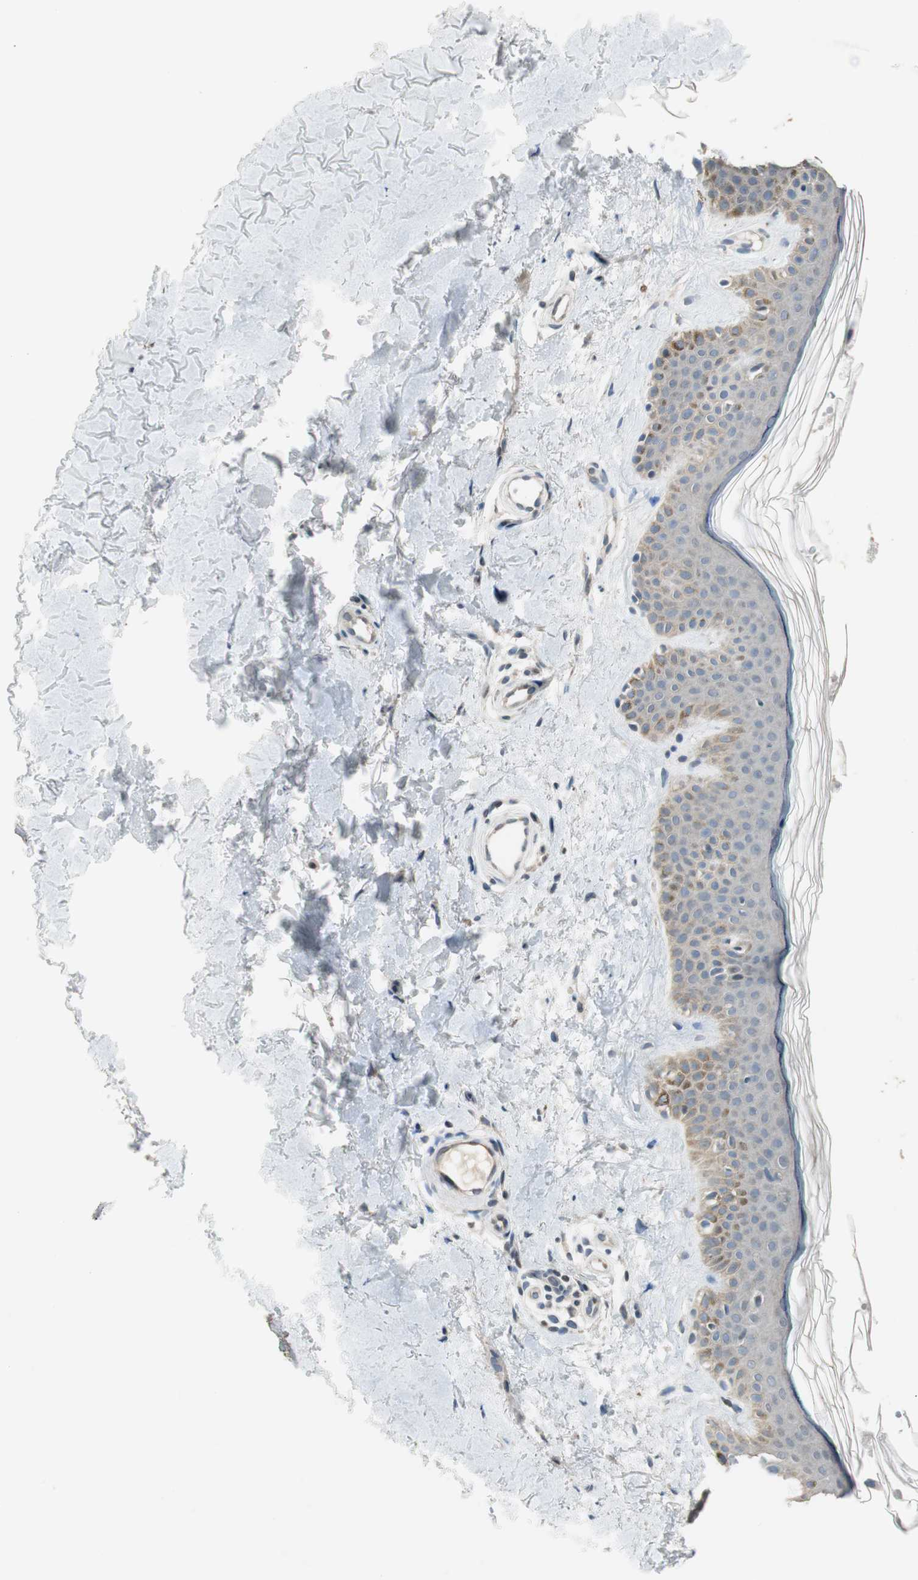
{"staining": {"intensity": "weak", "quantity": ">75%", "location": "cytoplasmic/membranous"}, "tissue": "skin", "cell_type": "Fibroblasts", "image_type": "normal", "snomed": [{"axis": "morphology", "description": "Normal tissue, NOS"}, {"axis": "topography", "description": "Skin"}], "caption": "Protein analysis of normal skin demonstrates weak cytoplasmic/membranous expression in approximately >75% of fibroblasts.", "gene": "PCDHB15", "patient": {"sex": "male", "age": 67}}